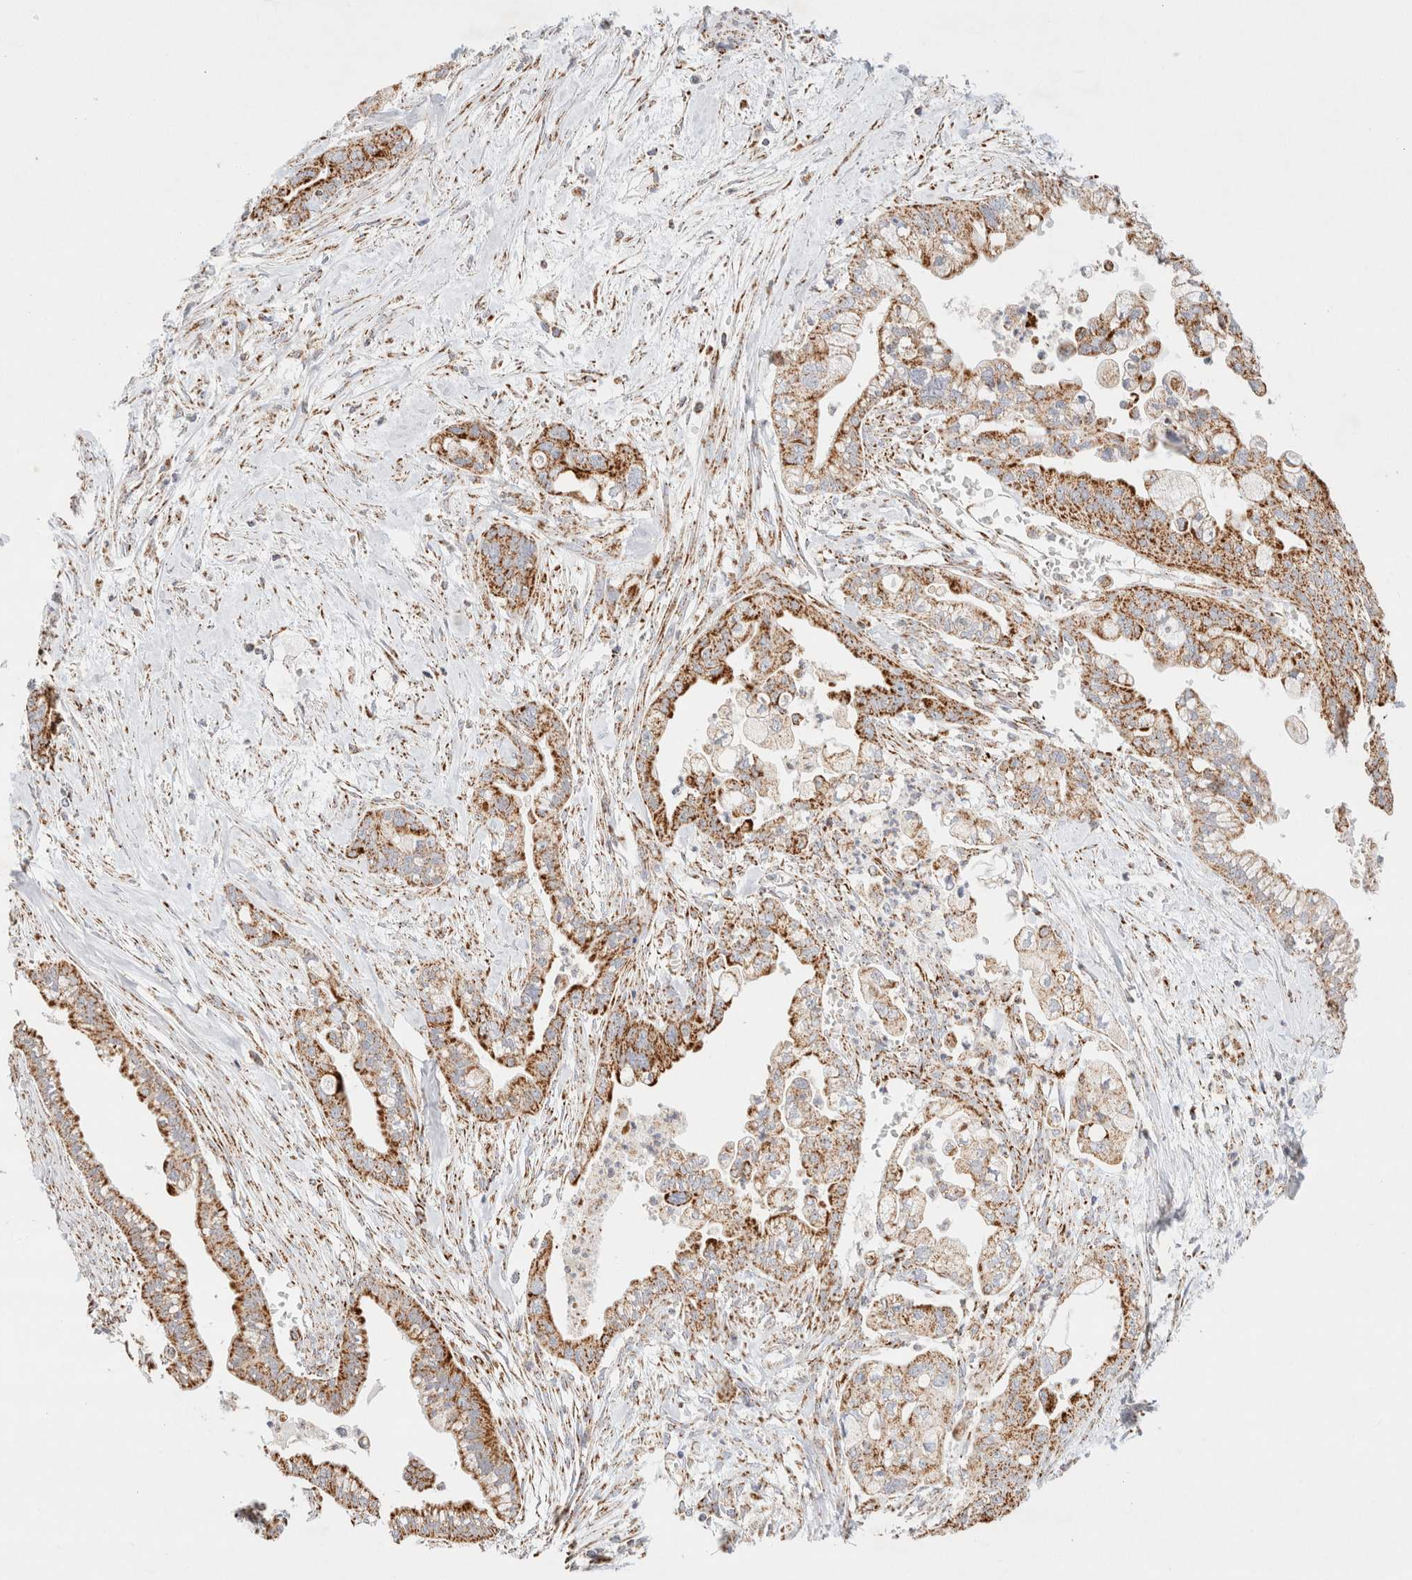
{"staining": {"intensity": "moderate", "quantity": ">75%", "location": "cytoplasmic/membranous"}, "tissue": "pancreatic cancer", "cell_type": "Tumor cells", "image_type": "cancer", "snomed": [{"axis": "morphology", "description": "Adenocarcinoma, NOS"}, {"axis": "topography", "description": "Pancreas"}], "caption": "Protein staining shows moderate cytoplasmic/membranous staining in about >75% of tumor cells in pancreatic cancer.", "gene": "PHB2", "patient": {"sex": "male", "age": 70}}